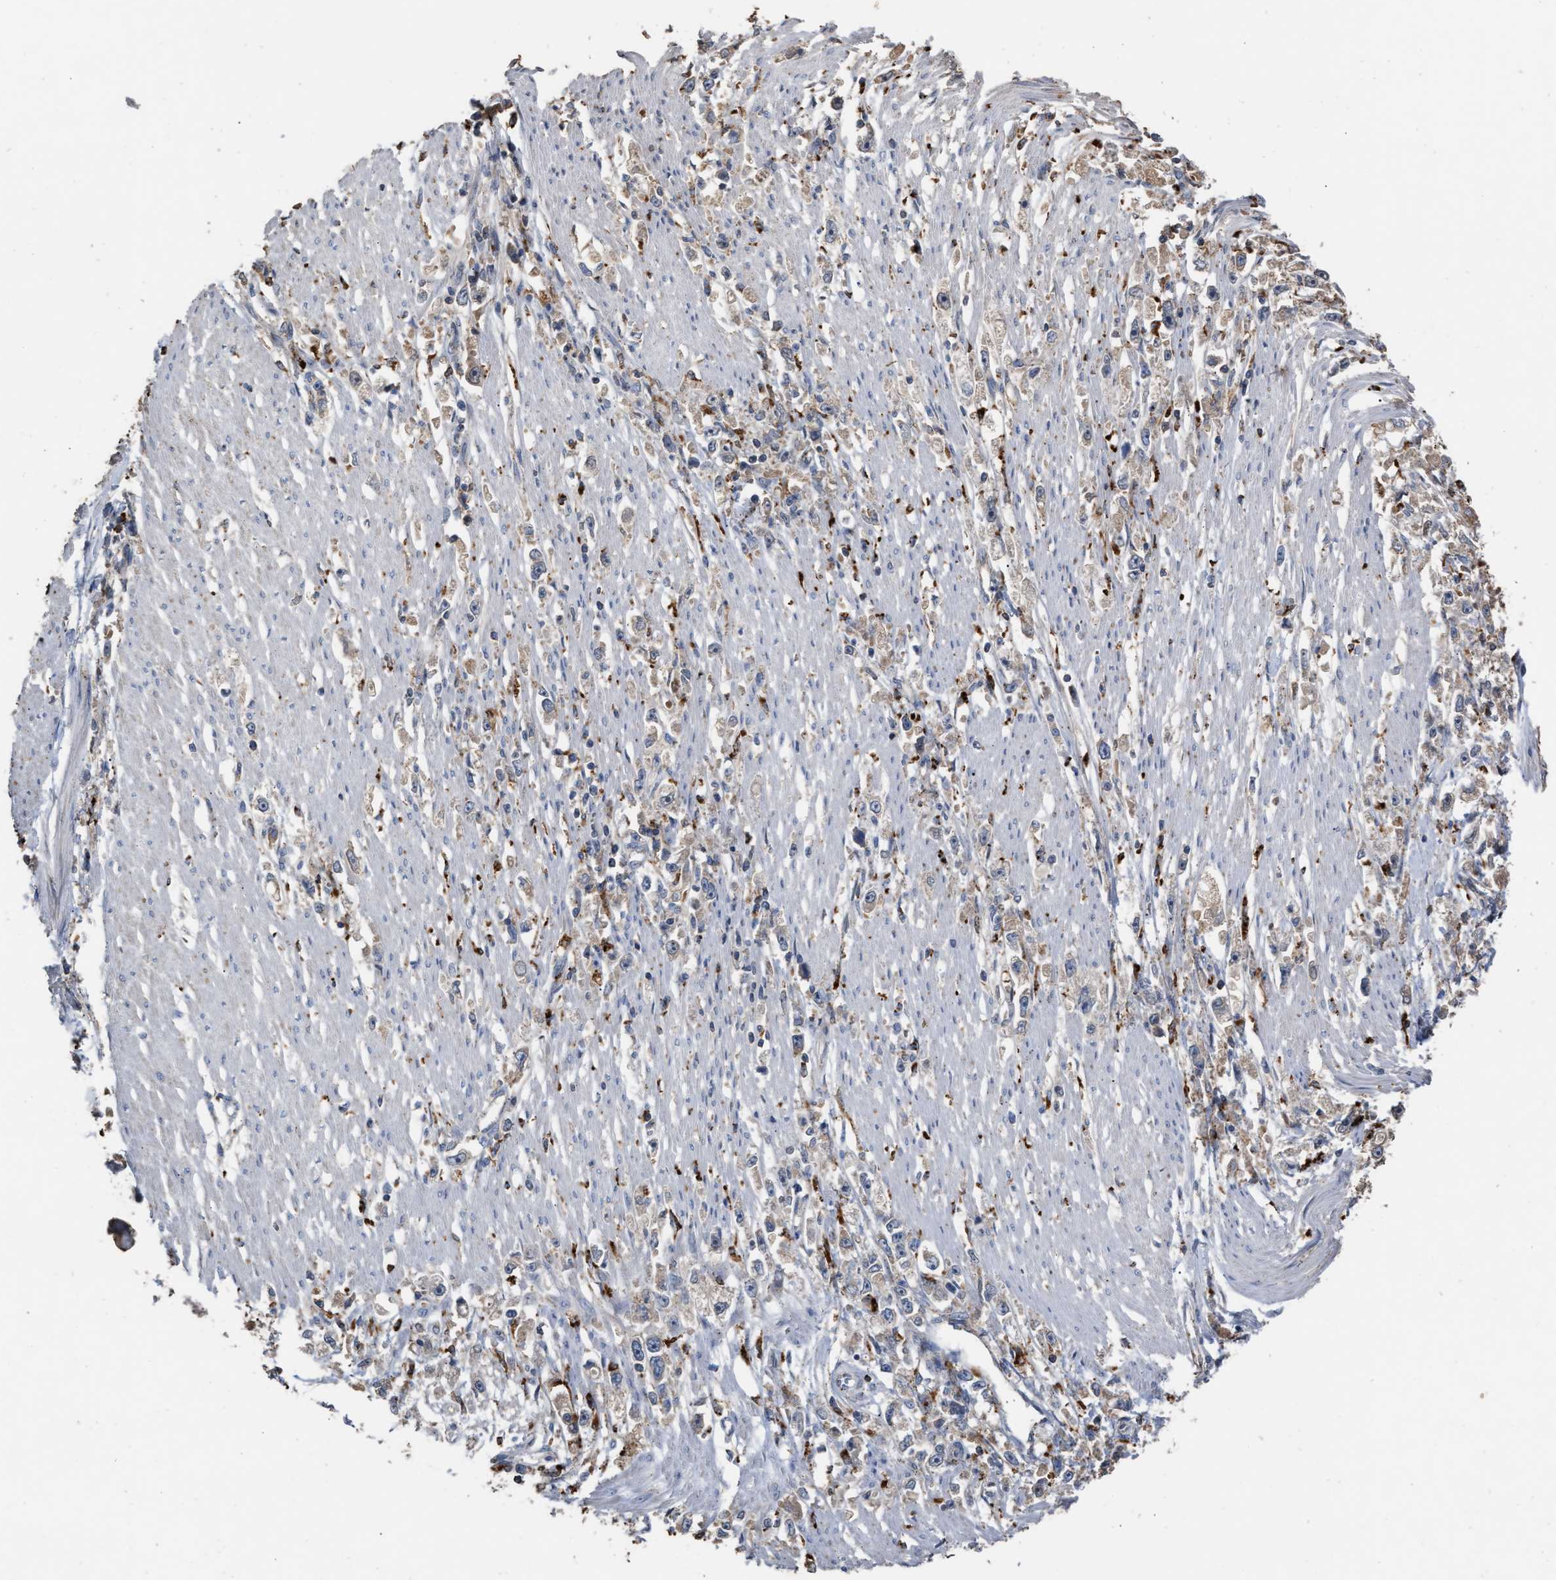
{"staining": {"intensity": "weak", "quantity": "<25%", "location": "cytoplasmic/membranous"}, "tissue": "stomach cancer", "cell_type": "Tumor cells", "image_type": "cancer", "snomed": [{"axis": "morphology", "description": "Adenocarcinoma, NOS"}, {"axis": "topography", "description": "Stomach"}], "caption": "Tumor cells show no significant protein staining in adenocarcinoma (stomach). (DAB (3,3'-diaminobenzidine) IHC, high magnification).", "gene": "ELMO3", "patient": {"sex": "female", "age": 59}}